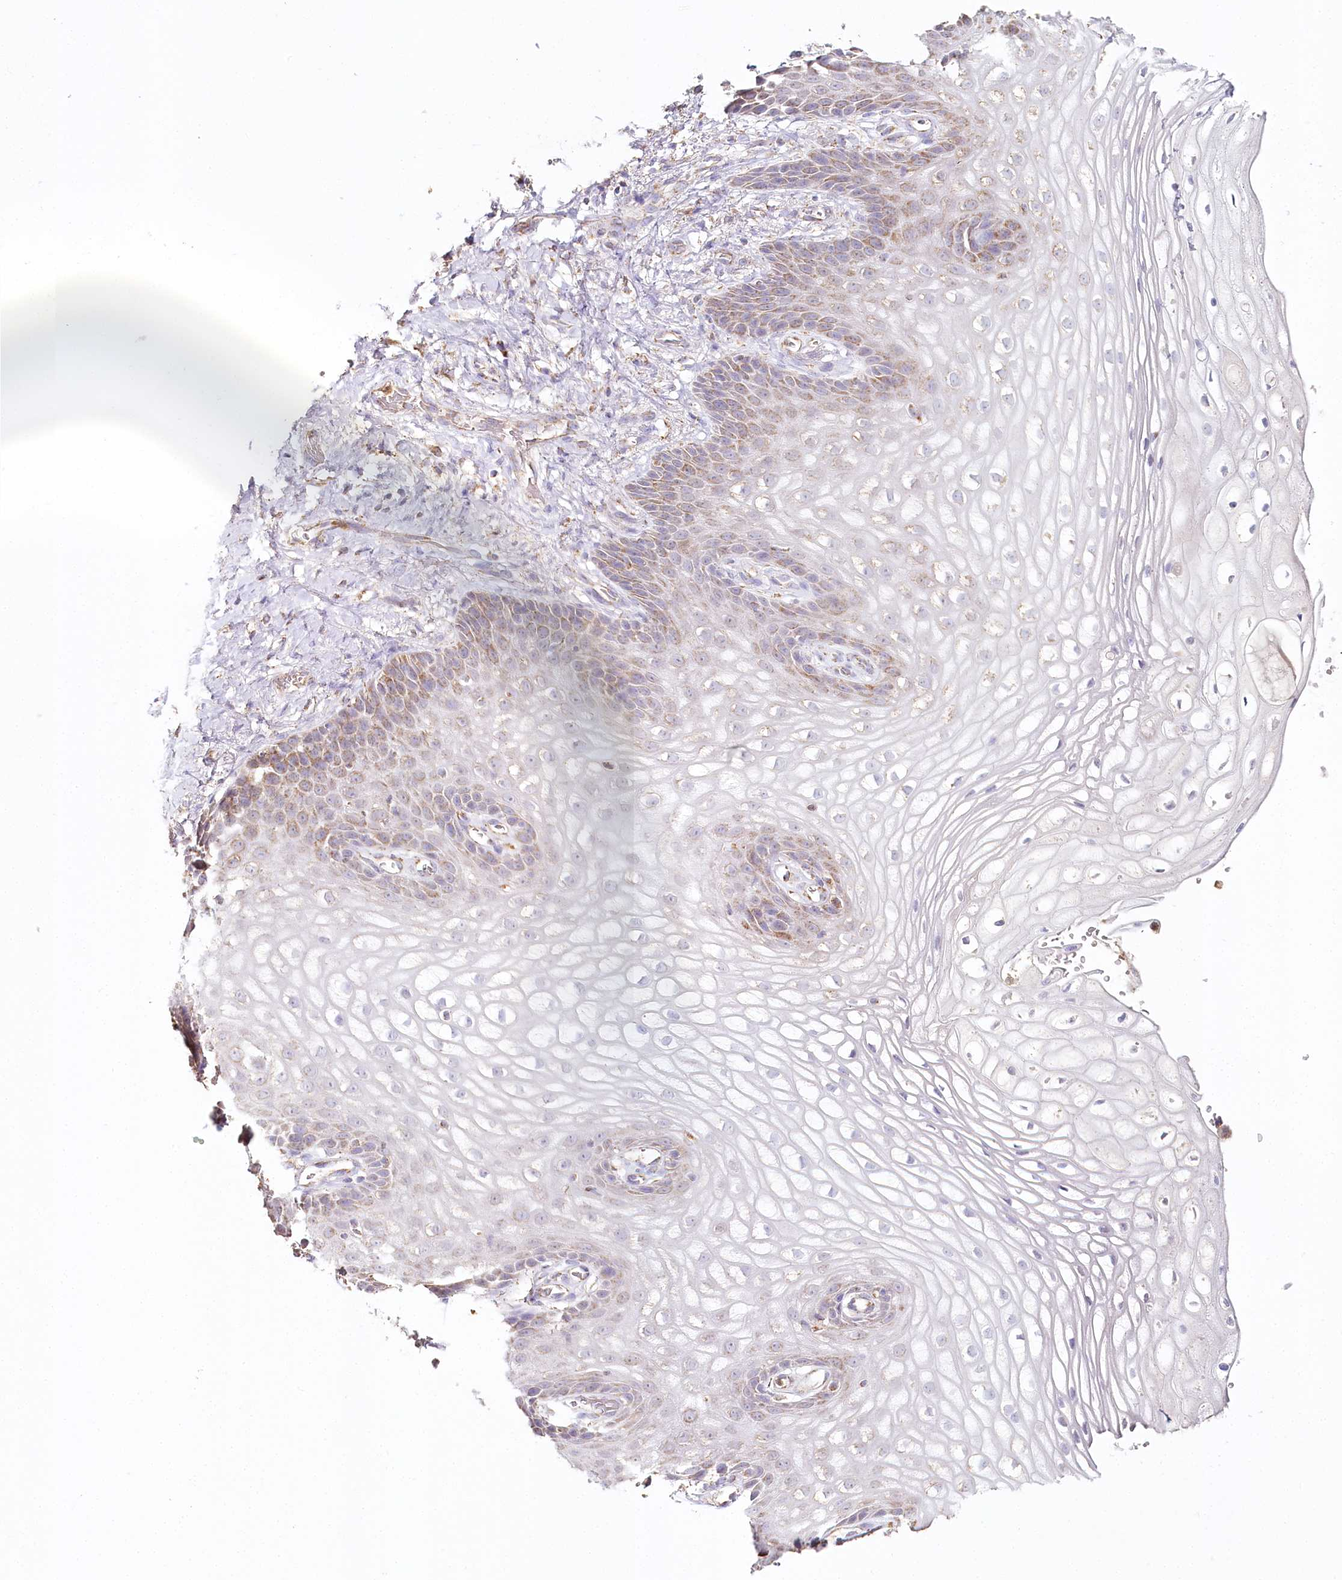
{"staining": {"intensity": "moderate", "quantity": "<25%", "location": "cytoplasmic/membranous"}, "tissue": "vagina", "cell_type": "Squamous epithelial cells", "image_type": "normal", "snomed": [{"axis": "morphology", "description": "Normal tissue, NOS"}, {"axis": "topography", "description": "Vagina"}], "caption": "Benign vagina displays moderate cytoplasmic/membranous positivity in approximately <25% of squamous epithelial cells.", "gene": "MMP25", "patient": {"sex": "female", "age": 60}}